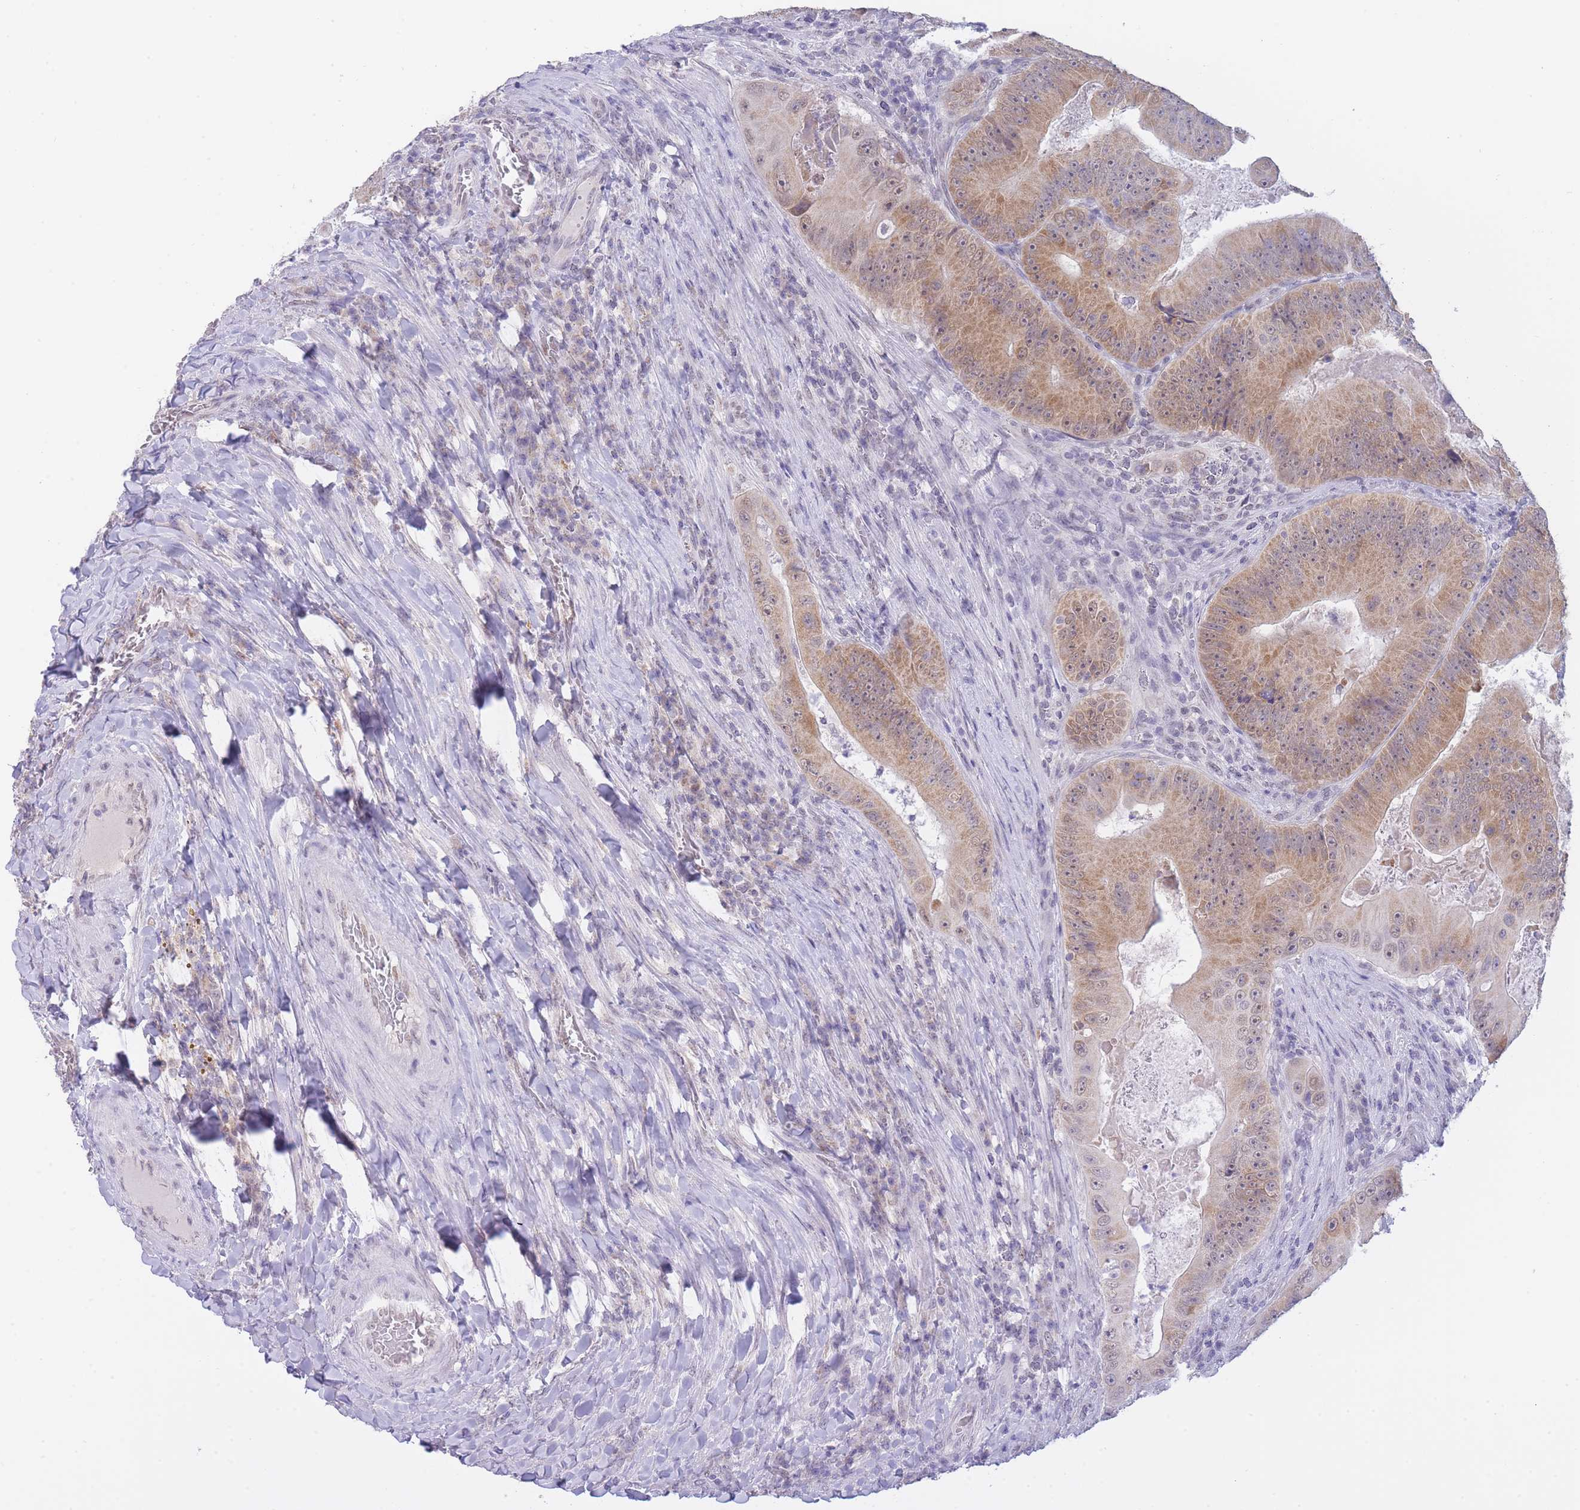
{"staining": {"intensity": "moderate", "quantity": ">75%", "location": "cytoplasmic/membranous,nuclear"}, "tissue": "colorectal cancer", "cell_type": "Tumor cells", "image_type": "cancer", "snomed": [{"axis": "morphology", "description": "Adenocarcinoma, NOS"}, {"axis": "topography", "description": "Colon"}], "caption": "Immunohistochemical staining of adenocarcinoma (colorectal) demonstrates medium levels of moderate cytoplasmic/membranous and nuclear expression in approximately >75% of tumor cells.", "gene": "FRAT2", "patient": {"sex": "female", "age": 86}}